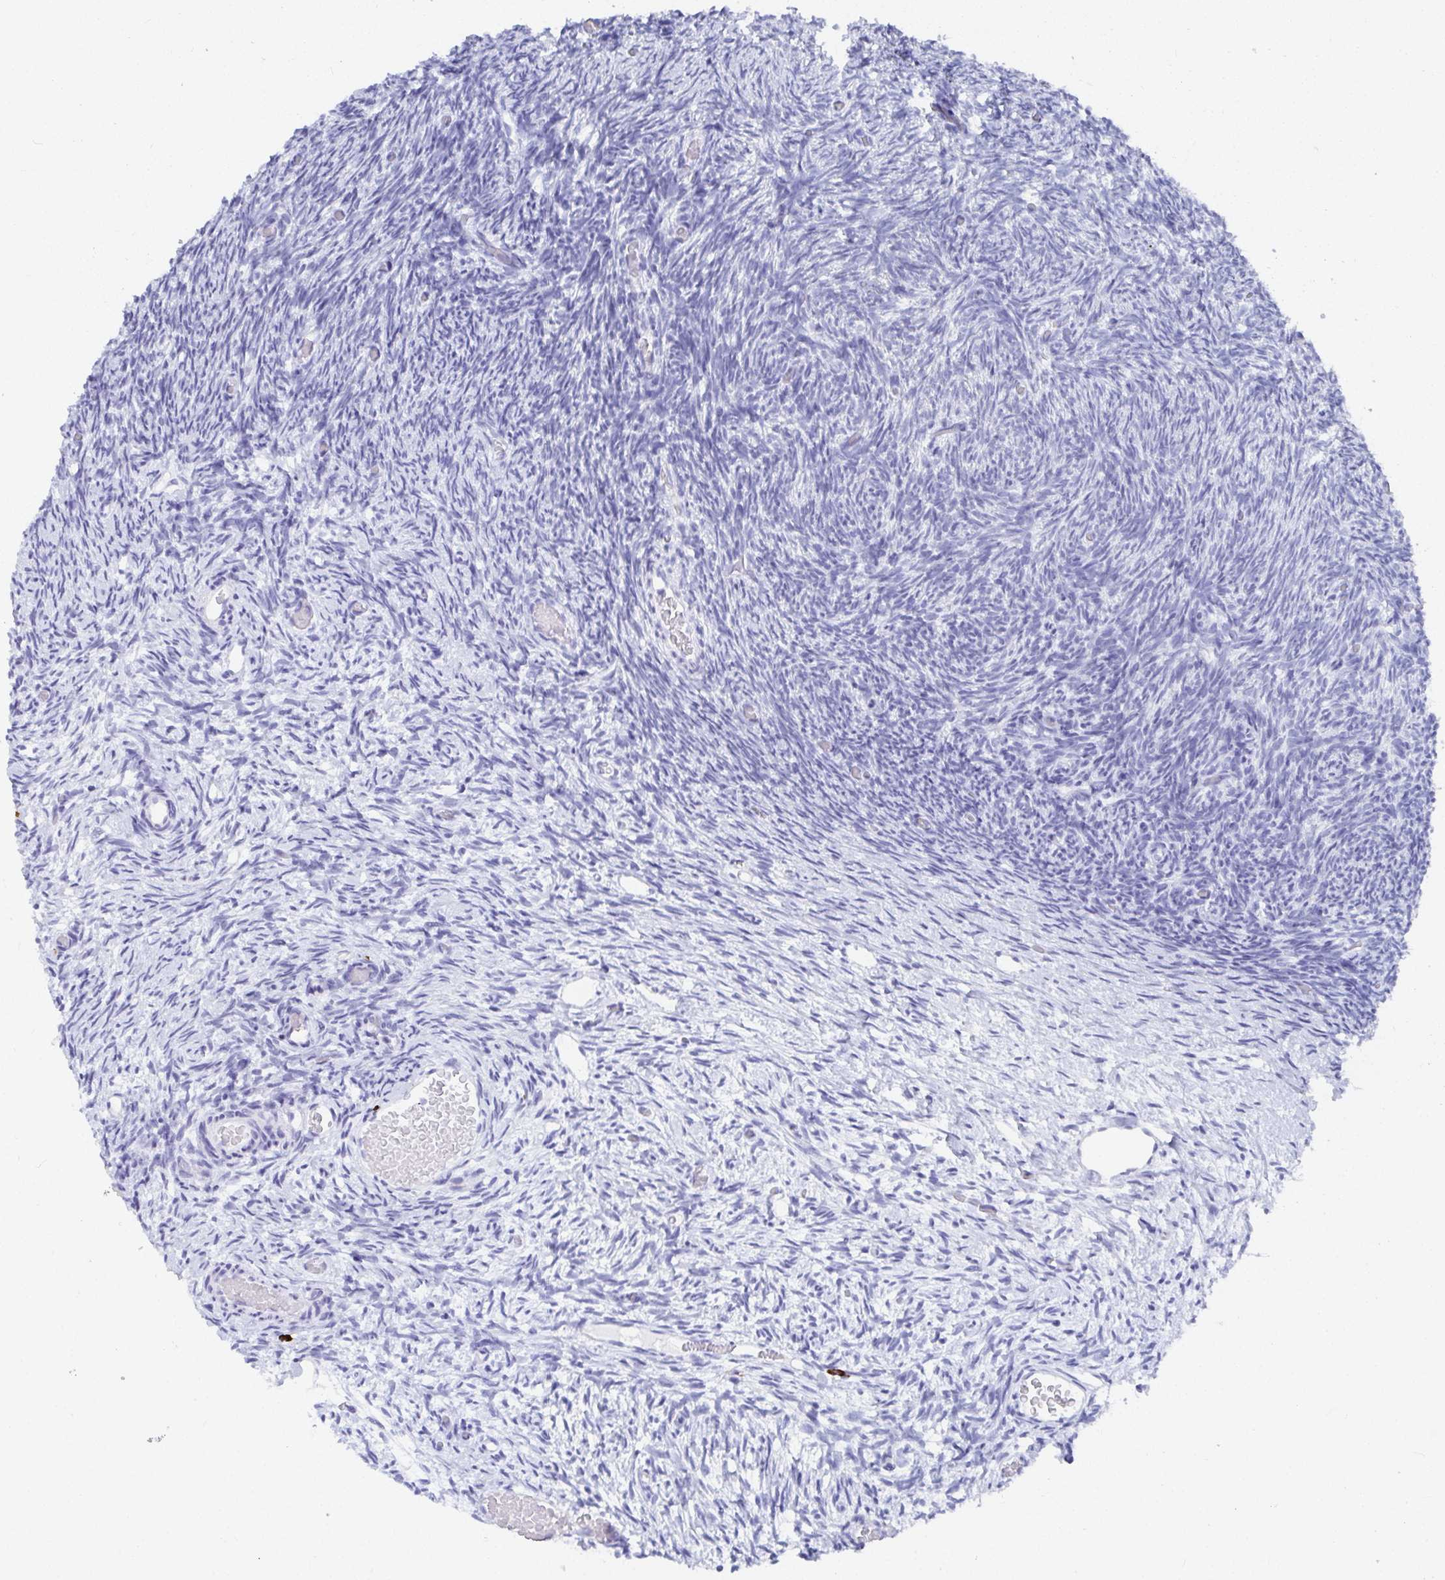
{"staining": {"intensity": "negative", "quantity": "none", "location": "none"}, "tissue": "ovary", "cell_type": "Ovarian stroma cells", "image_type": "normal", "snomed": [{"axis": "morphology", "description": "Normal tissue, NOS"}, {"axis": "topography", "description": "Ovary"}], "caption": "Protein analysis of unremarkable ovary reveals no significant expression in ovarian stroma cells.", "gene": "GRIA1", "patient": {"sex": "female", "age": 39}}